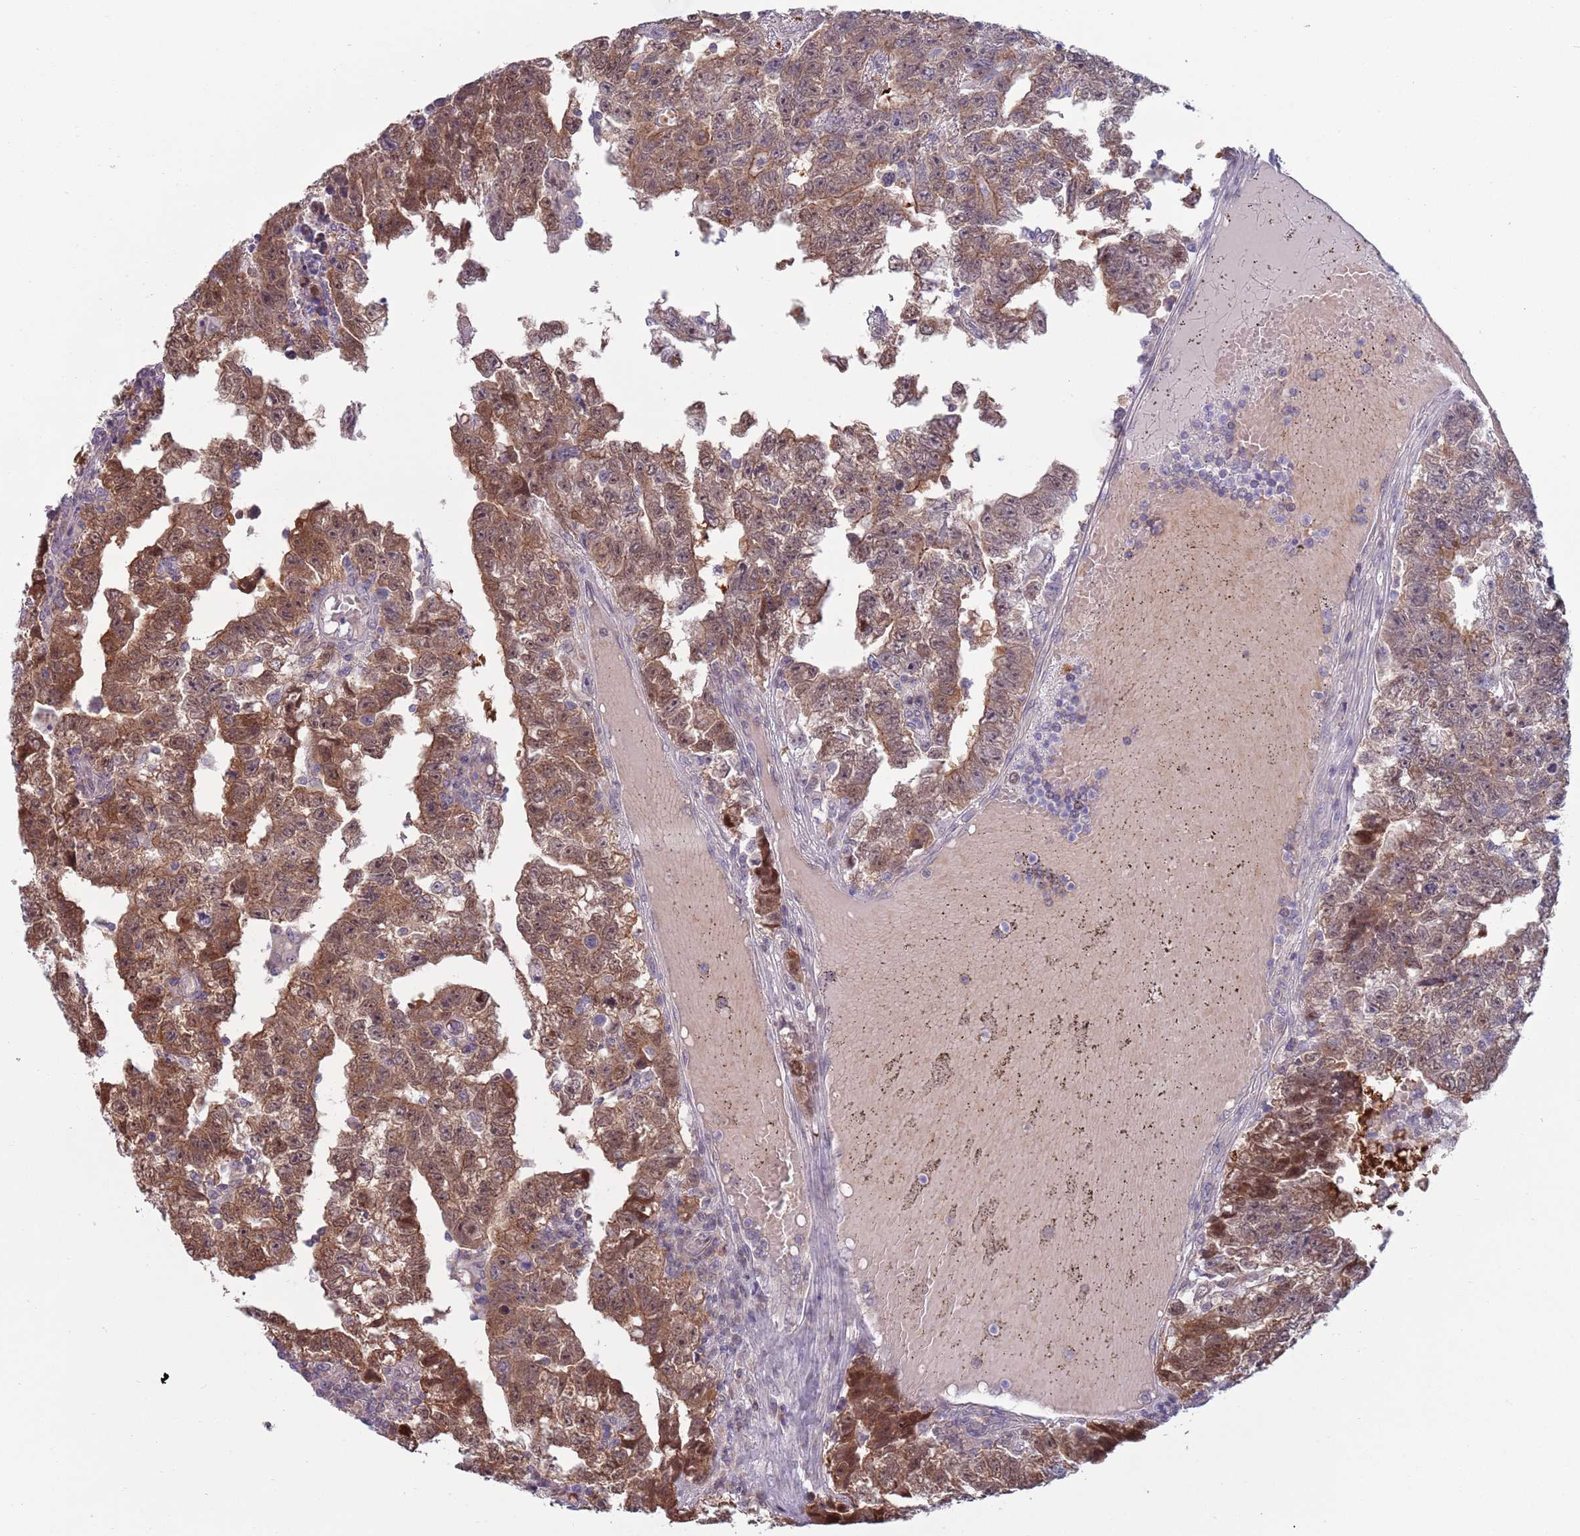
{"staining": {"intensity": "moderate", "quantity": ">75%", "location": "cytoplasmic/membranous"}, "tissue": "testis cancer", "cell_type": "Tumor cells", "image_type": "cancer", "snomed": [{"axis": "morphology", "description": "Carcinoma, Embryonal, NOS"}, {"axis": "topography", "description": "Testis"}], "caption": "This is a micrograph of IHC staining of testis embryonal carcinoma, which shows moderate staining in the cytoplasmic/membranous of tumor cells.", "gene": "CLNS1A", "patient": {"sex": "male", "age": 25}}